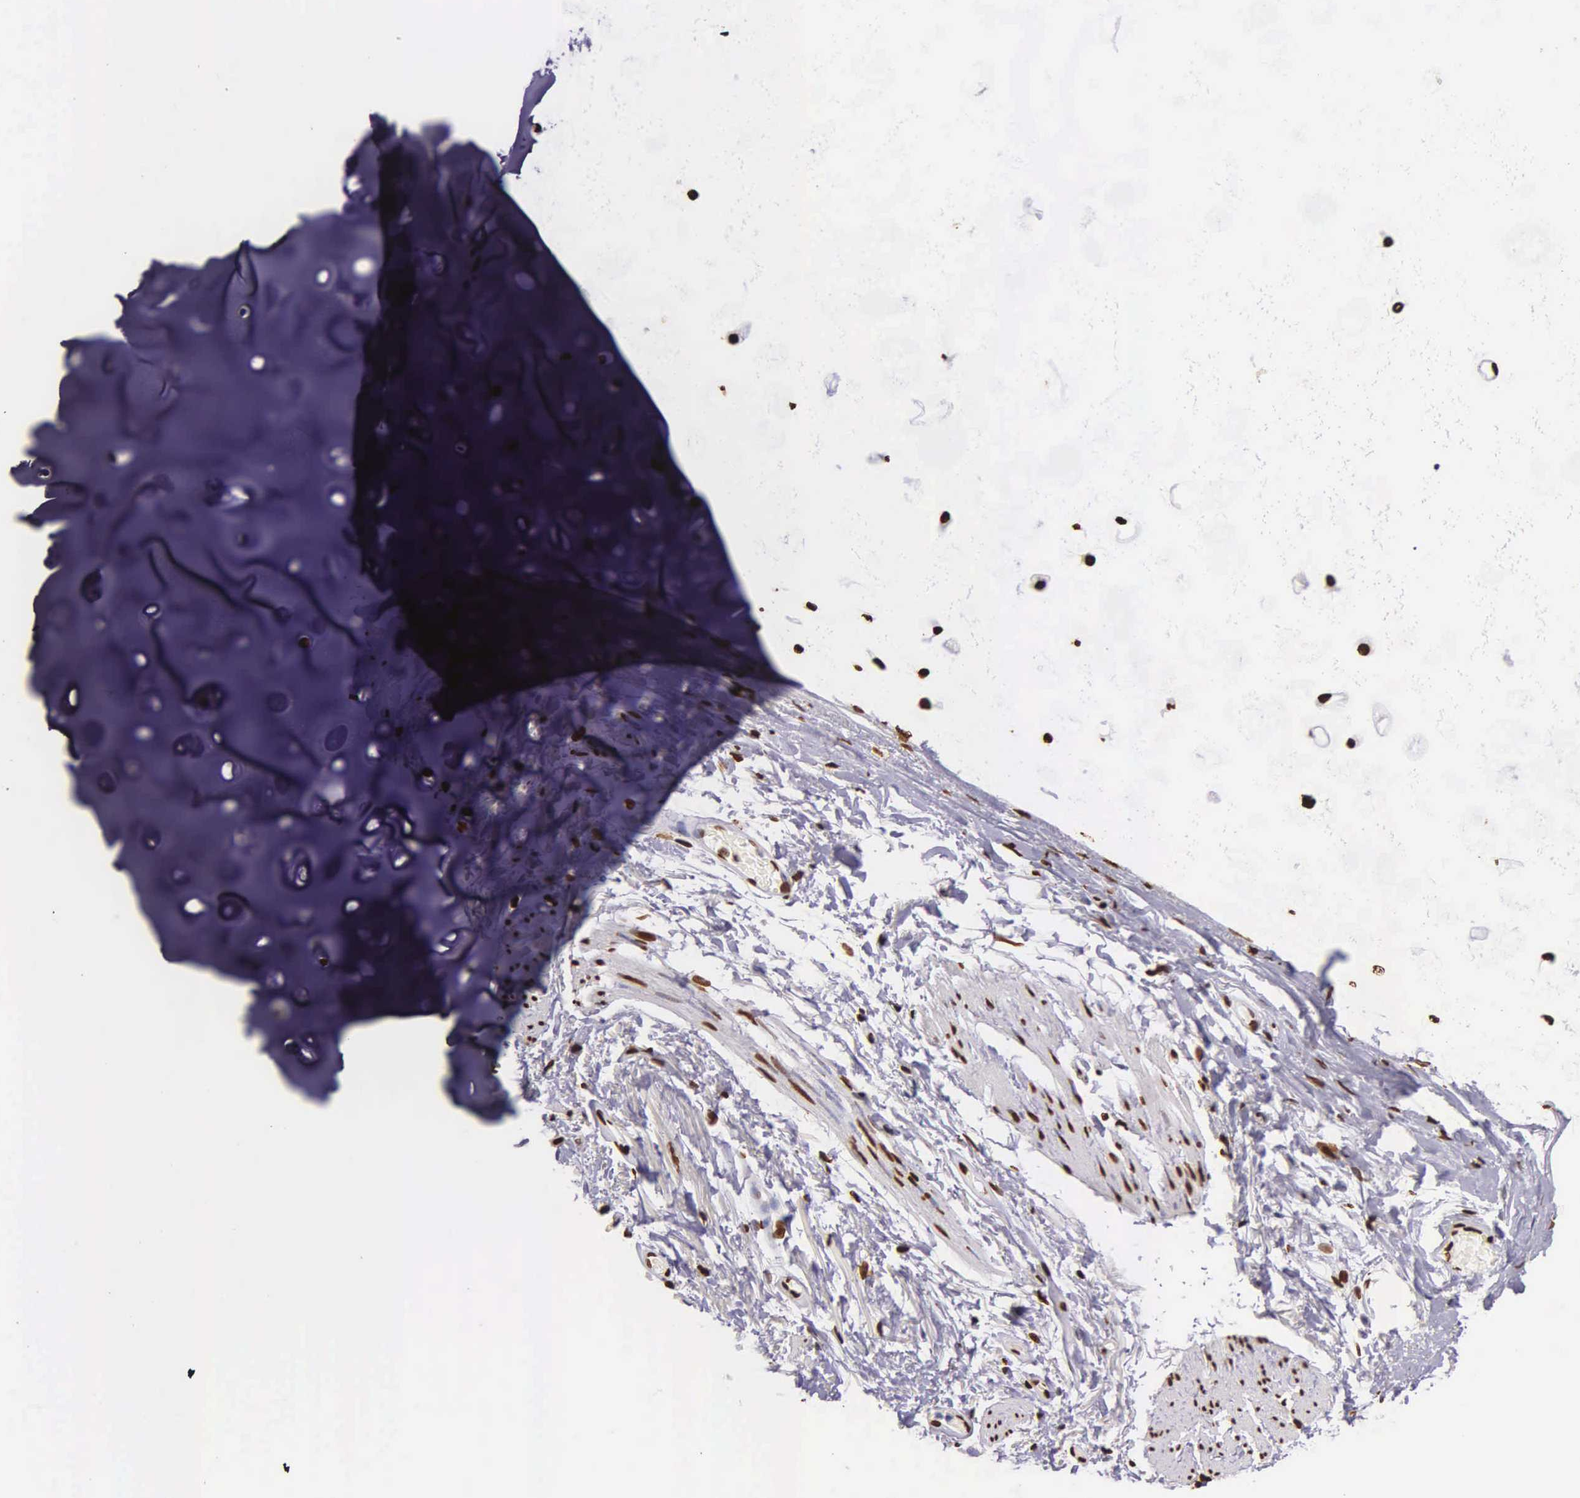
{"staining": {"intensity": "strong", "quantity": ">75%", "location": "nuclear"}, "tissue": "adipose tissue", "cell_type": "Adipocytes", "image_type": "normal", "snomed": [{"axis": "morphology", "description": "Normal tissue, NOS"}, {"axis": "topography", "description": "Cartilage tissue"}, {"axis": "topography", "description": "Lung"}], "caption": "A high-resolution micrograph shows IHC staining of unremarkable adipose tissue, which reveals strong nuclear staining in approximately >75% of adipocytes.", "gene": "H1", "patient": {"sex": "male", "age": 65}}